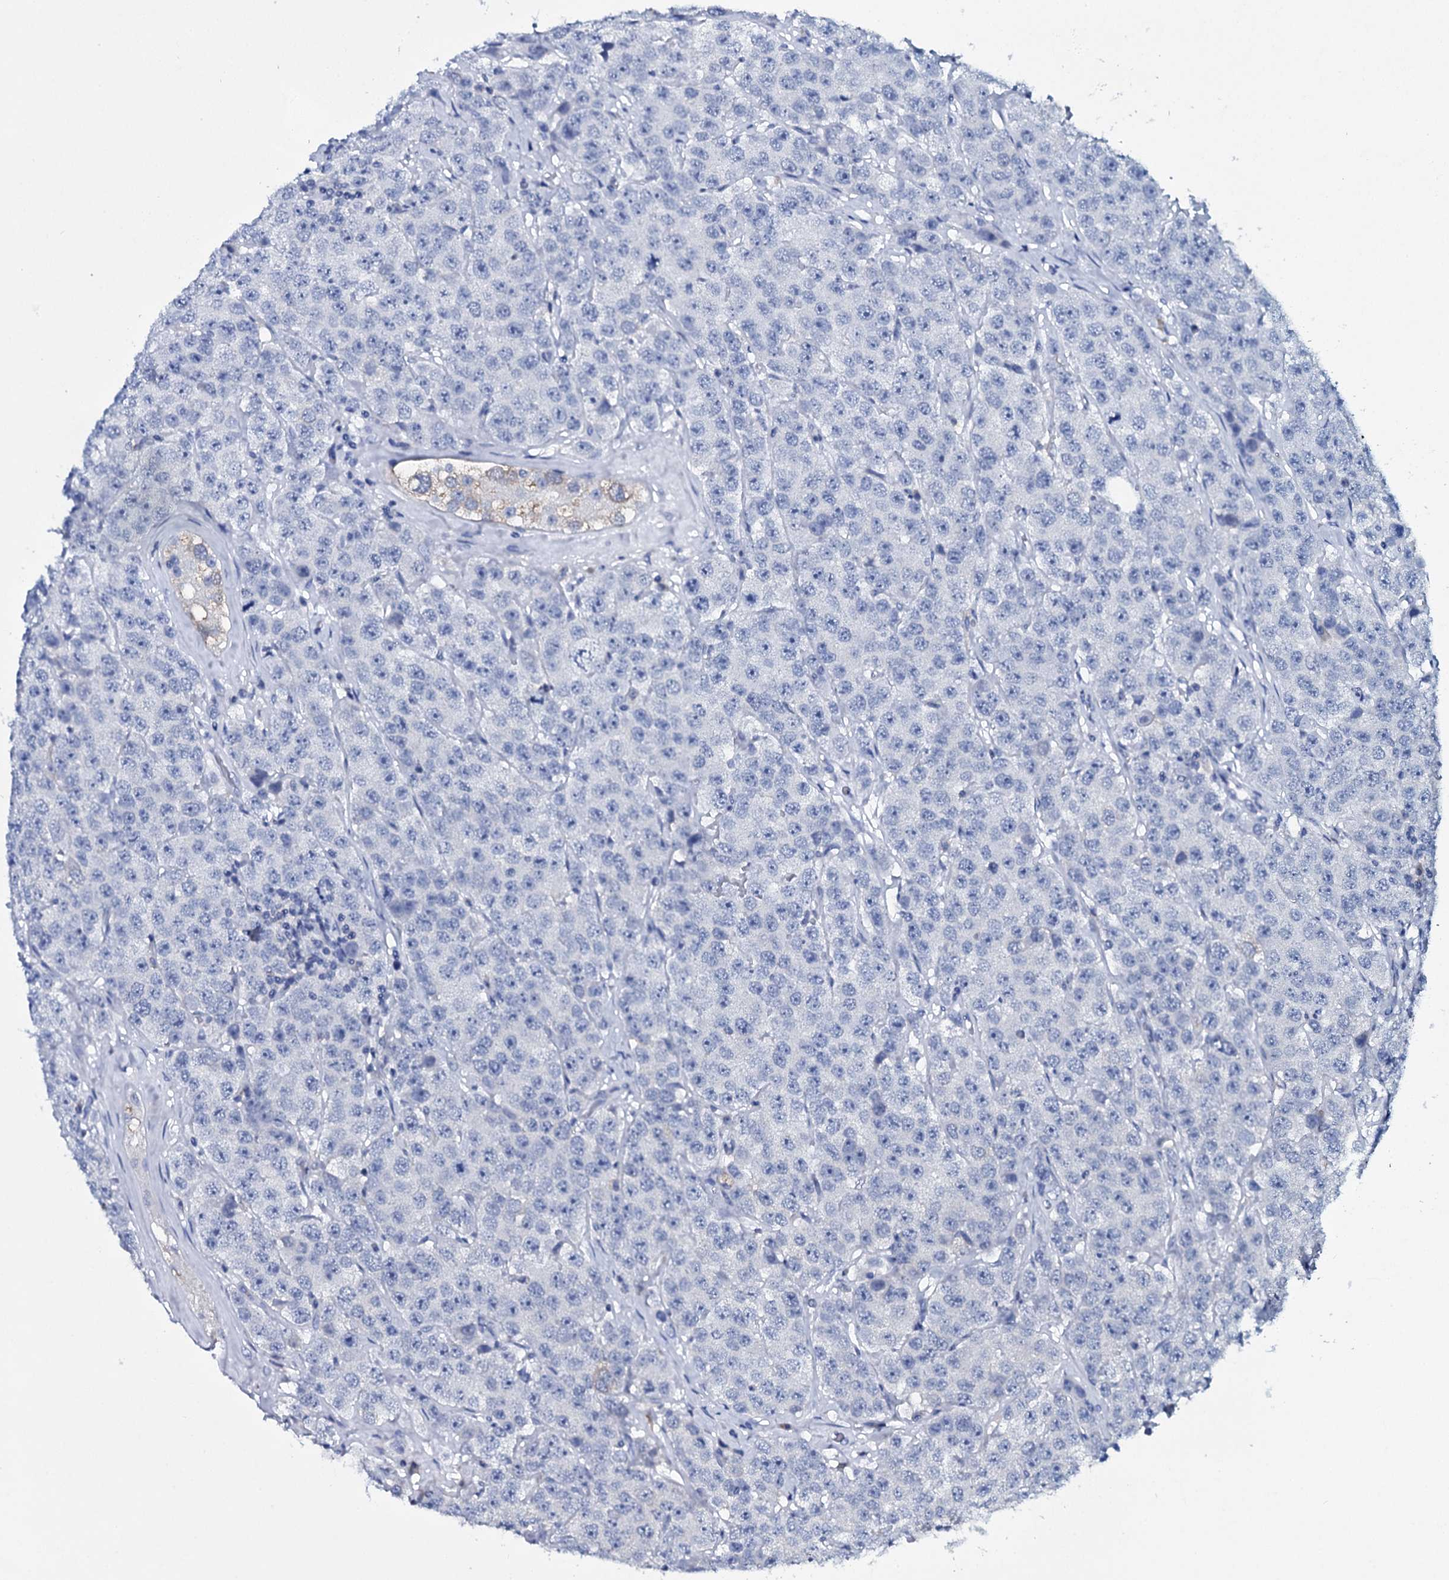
{"staining": {"intensity": "negative", "quantity": "none", "location": "none"}, "tissue": "testis cancer", "cell_type": "Tumor cells", "image_type": "cancer", "snomed": [{"axis": "morphology", "description": "Seminoma, NOS"}, {"axis": "topography", "description": "Testis"}], "caption": "Immunohistochemistry micrograph of human testis cancer stained for a protein (brown), which exhibits no positivity in tumor cells. The staining was performed using DAB to visualize the protein expression in brown, while the nuclei were stained in blue with hematoxylin (Magnification: 20x).", "gene": "TPGS2", "patient": {"sex": "male", "age": 28}}